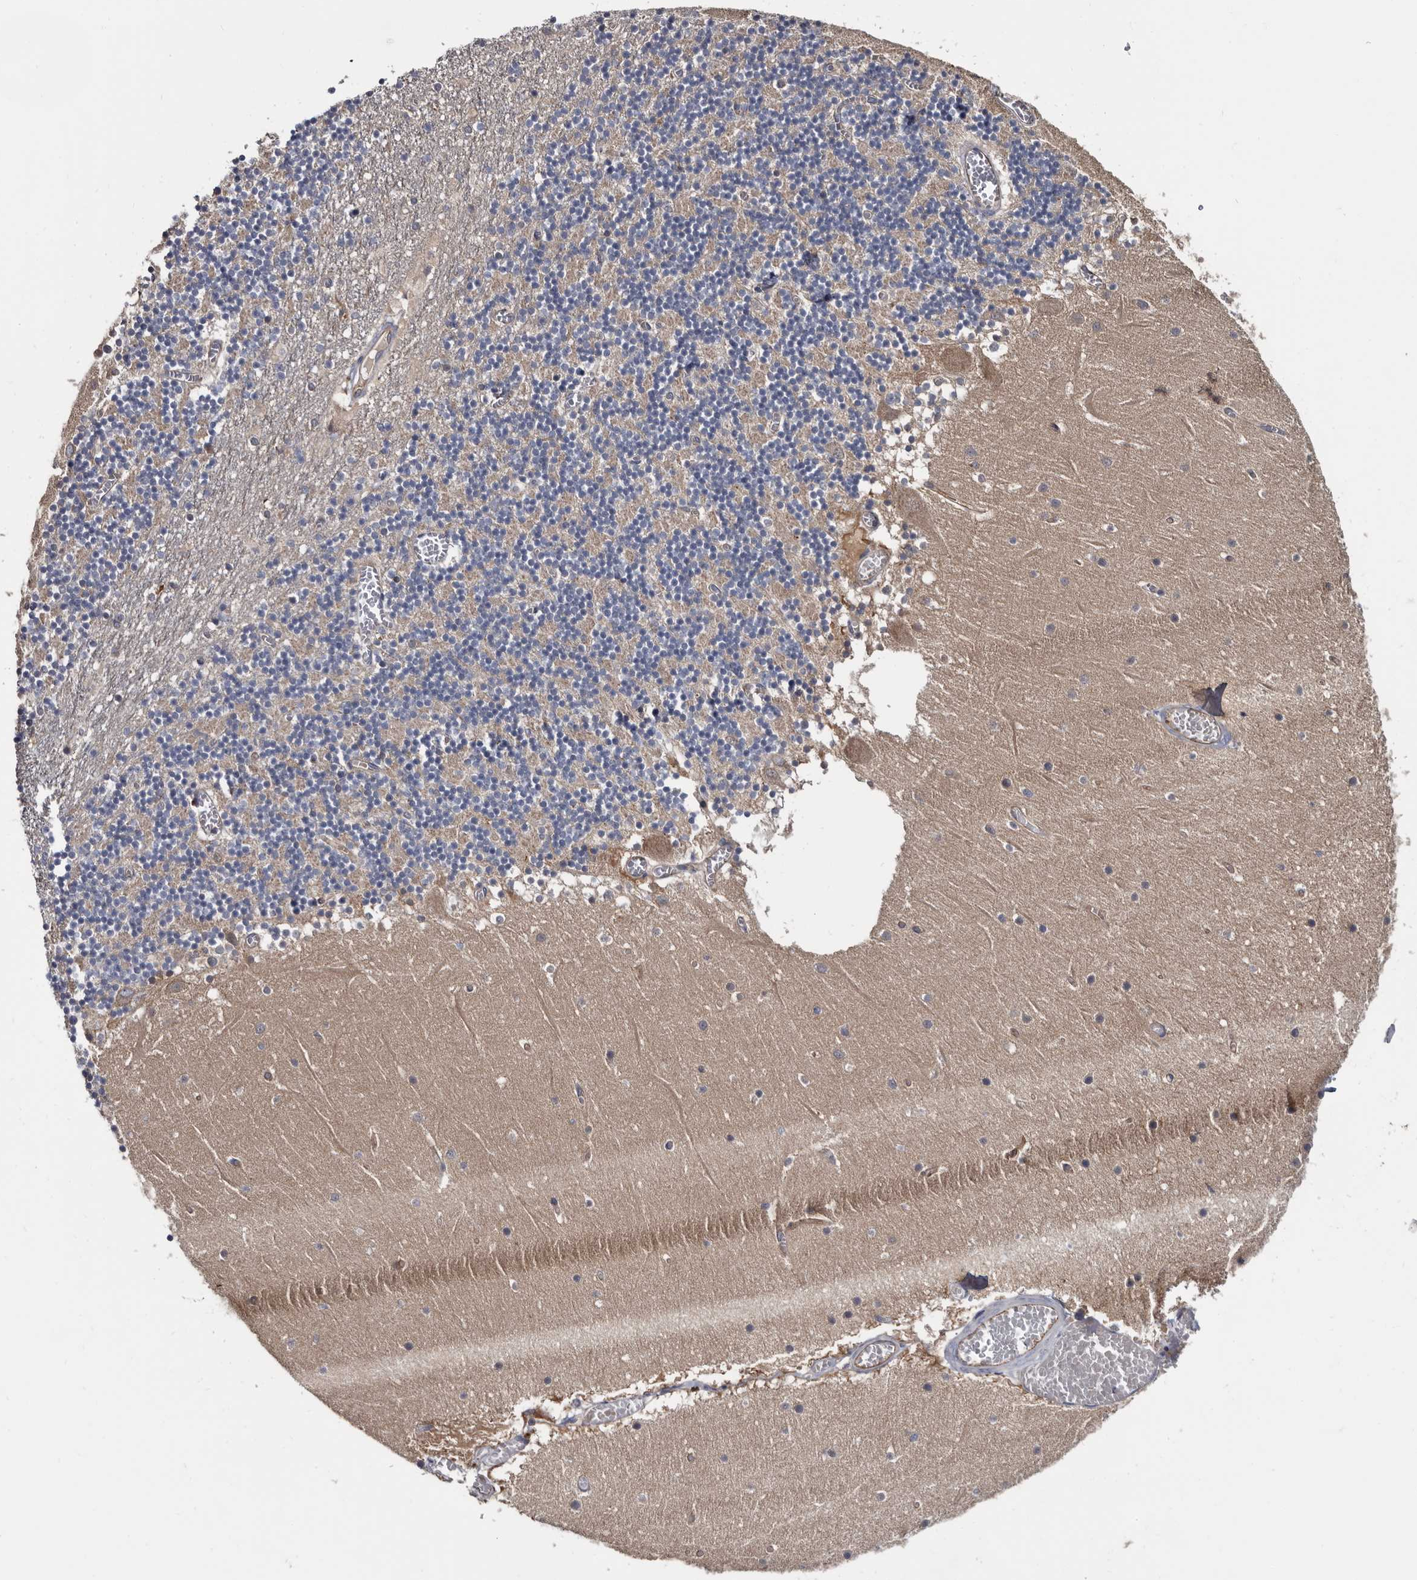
{"staining": {"intensity": "weak", "quantity": "25%-75%", "location": "cytoplasmic/membranous"}, "tissue": "cerebellum", "cell_type": "Cells in granular layer", "image_type": "normal", "snomed": [{"axis": "morphology", "description": "Normal tissue, NOS"}, {"axis": "topography", "description": "Cerebellum"}], "caption": "Protein staining of unremarkable cerebellum displays weak cytoplasmic/membranous staining in about 25%-75% of cells in granular layer. Using DAB (brown) and hematoxylin (blue) stains, captured at high magnification using brightfield microscopy.", "gene": "TSPAN17", "patient": {"sex": "female", "age": 28}}